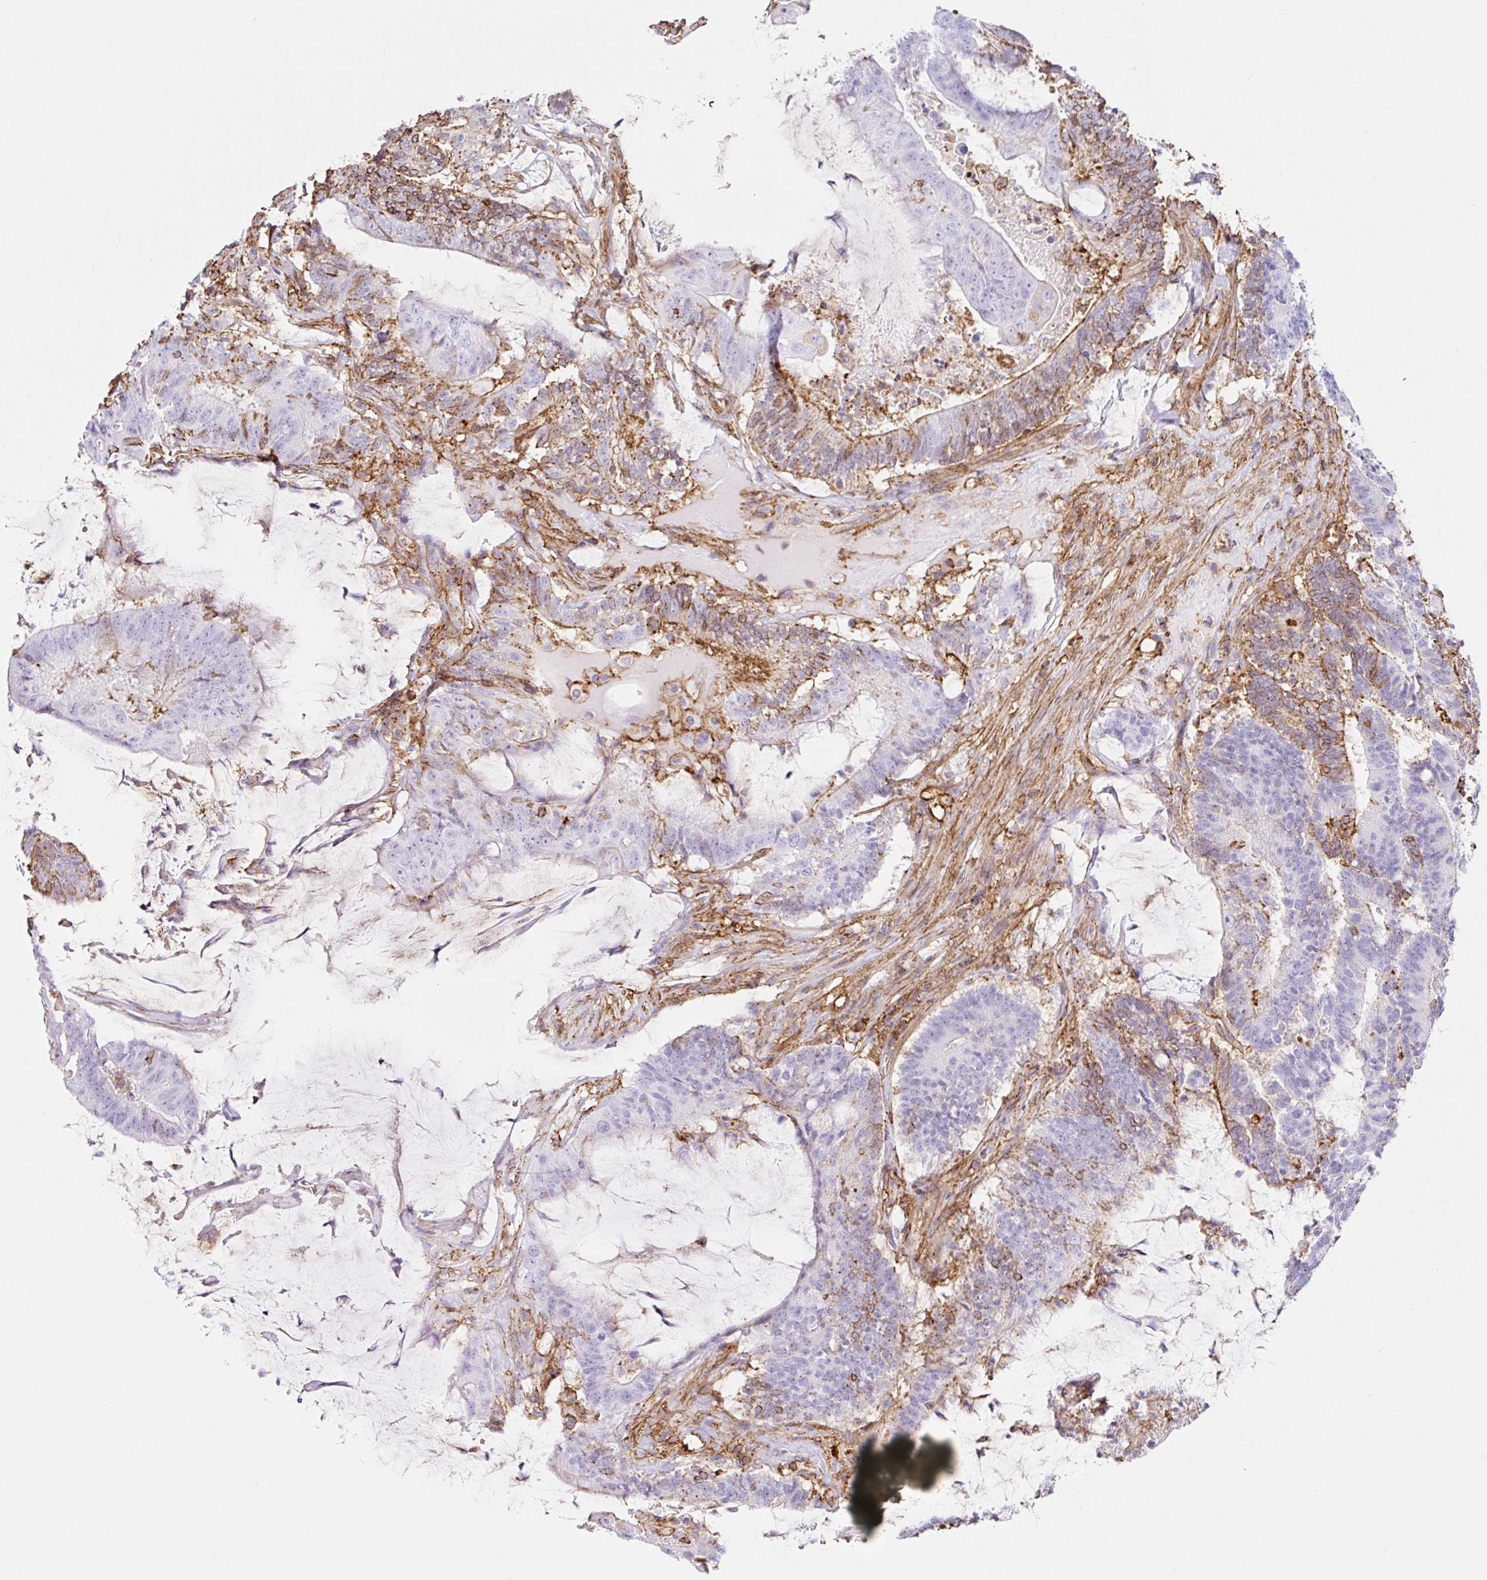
{"staining": {"intensity": "moderate", "quantity": "<25%", "location": "cytoplasmic/membranous"}, "tissue": "colorectal cancer", "cell_type": "Tumor cells", "image_type": "cancer", "snomed": [{"axis": "morphology", "description": "Adenocarcinoma, NOS"}, {"axis": "topography", "description": "Colon"}], "caption": "Colorectal cancer (adenocarcinoma) tissue demonstrates moderate cytoplasmic/membranous expression in approximately <25% of tumor cells, visualized by immunohistochemistry.", "gene": "MTTP", "patient": {"sex": "female", "age": 43}}